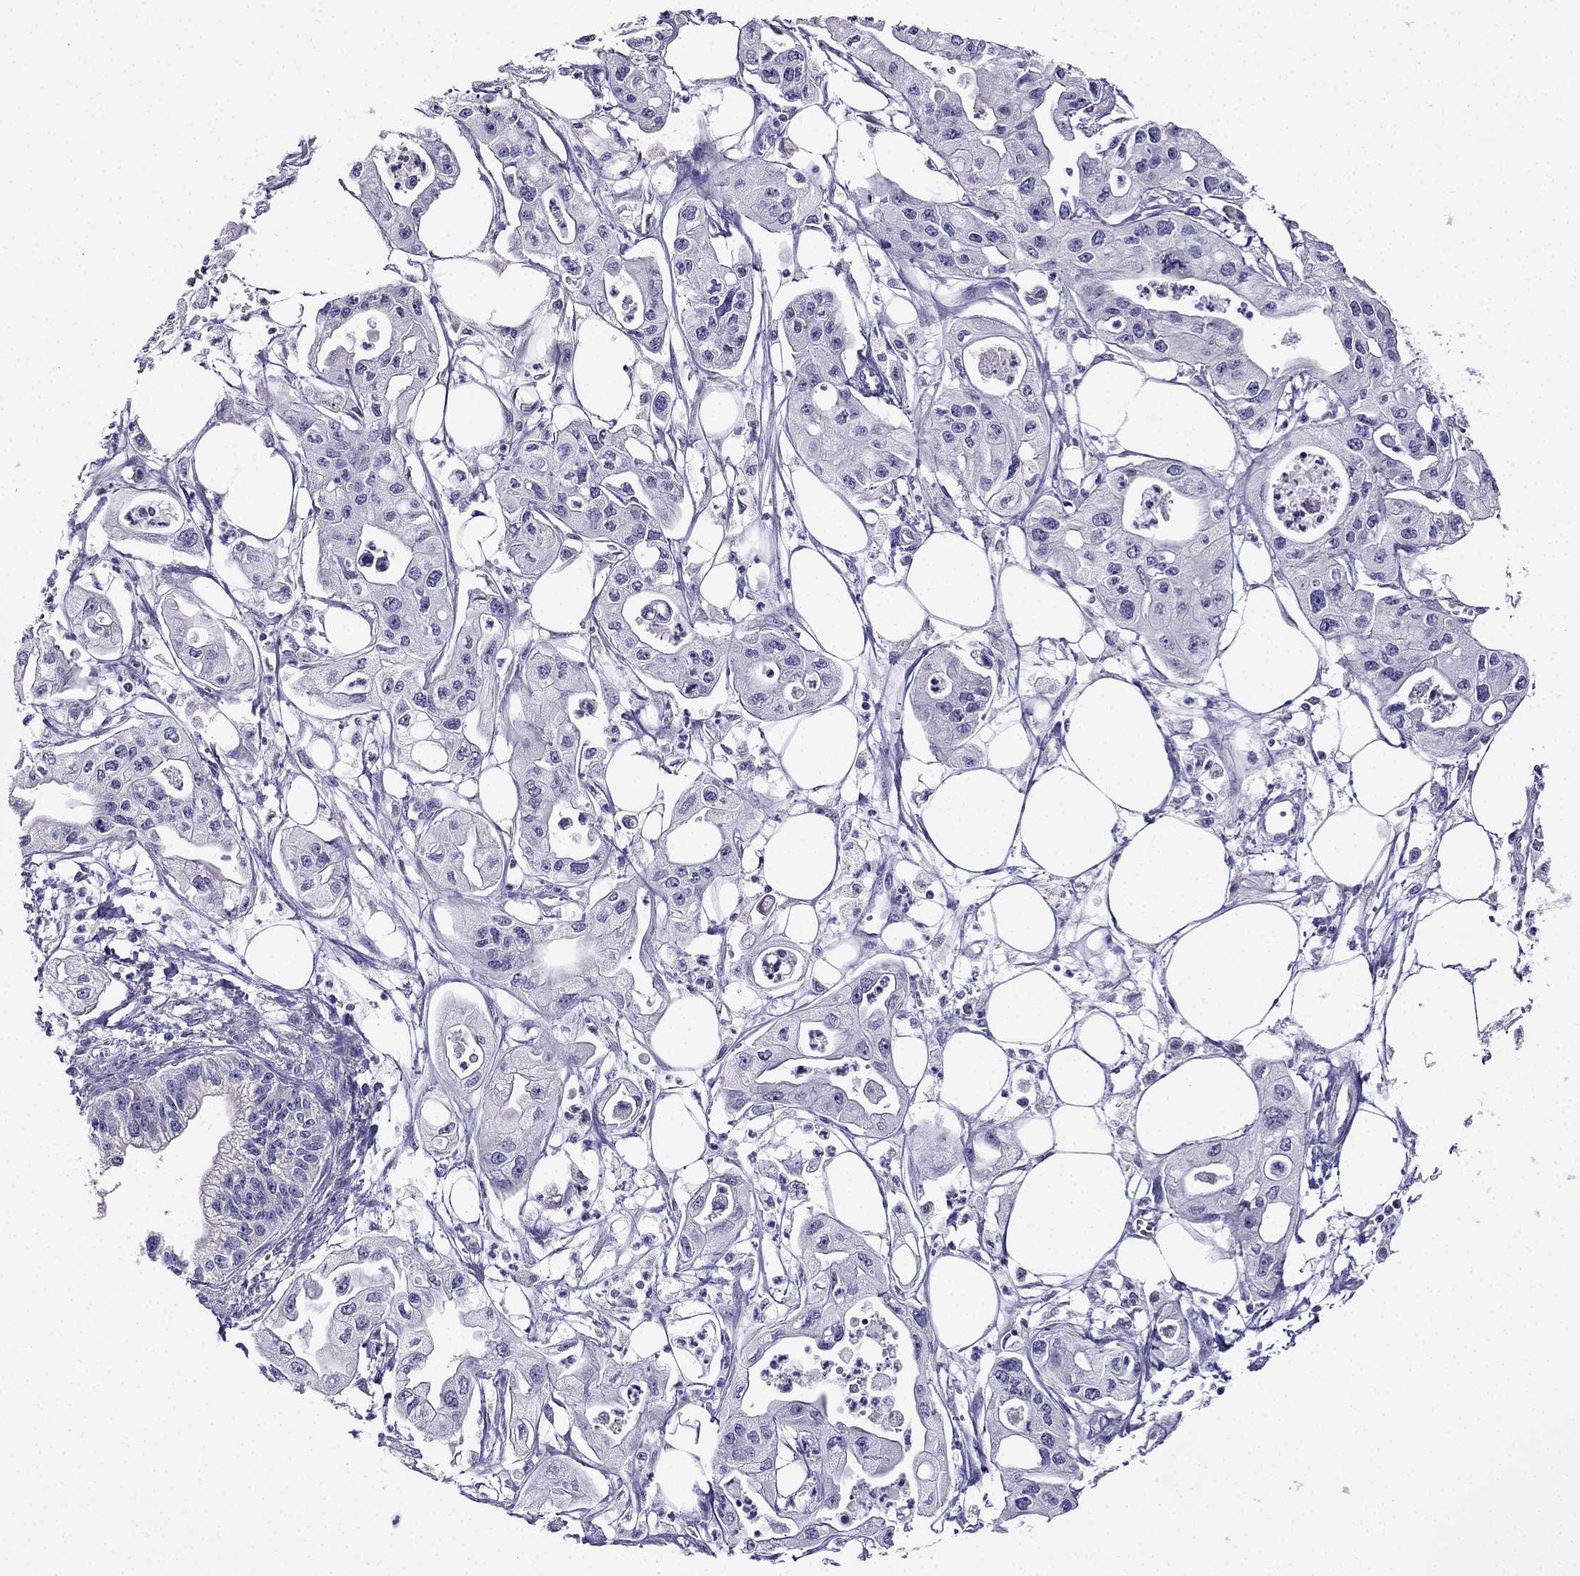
{"staining": {"intensity": "negative", "quantity": "none", "location": "none"}, "tissue": "pancreatic cancer", "cell_type": "Tumor cells", "image_type": "cancer", "snomed": [{"axis": "morphology", "description": "Adenocarcinoma, NOS"}, {"axis": "topography", "description": "Pancreas"}], "caption": "Tumor cells show no significant staining in pancreatic cancer (adenocarcinoma). (IHC, brightfield microscopy, high magnification).", "gene": "KIF5A", "patient": {"sex": "male", "age": 70}}